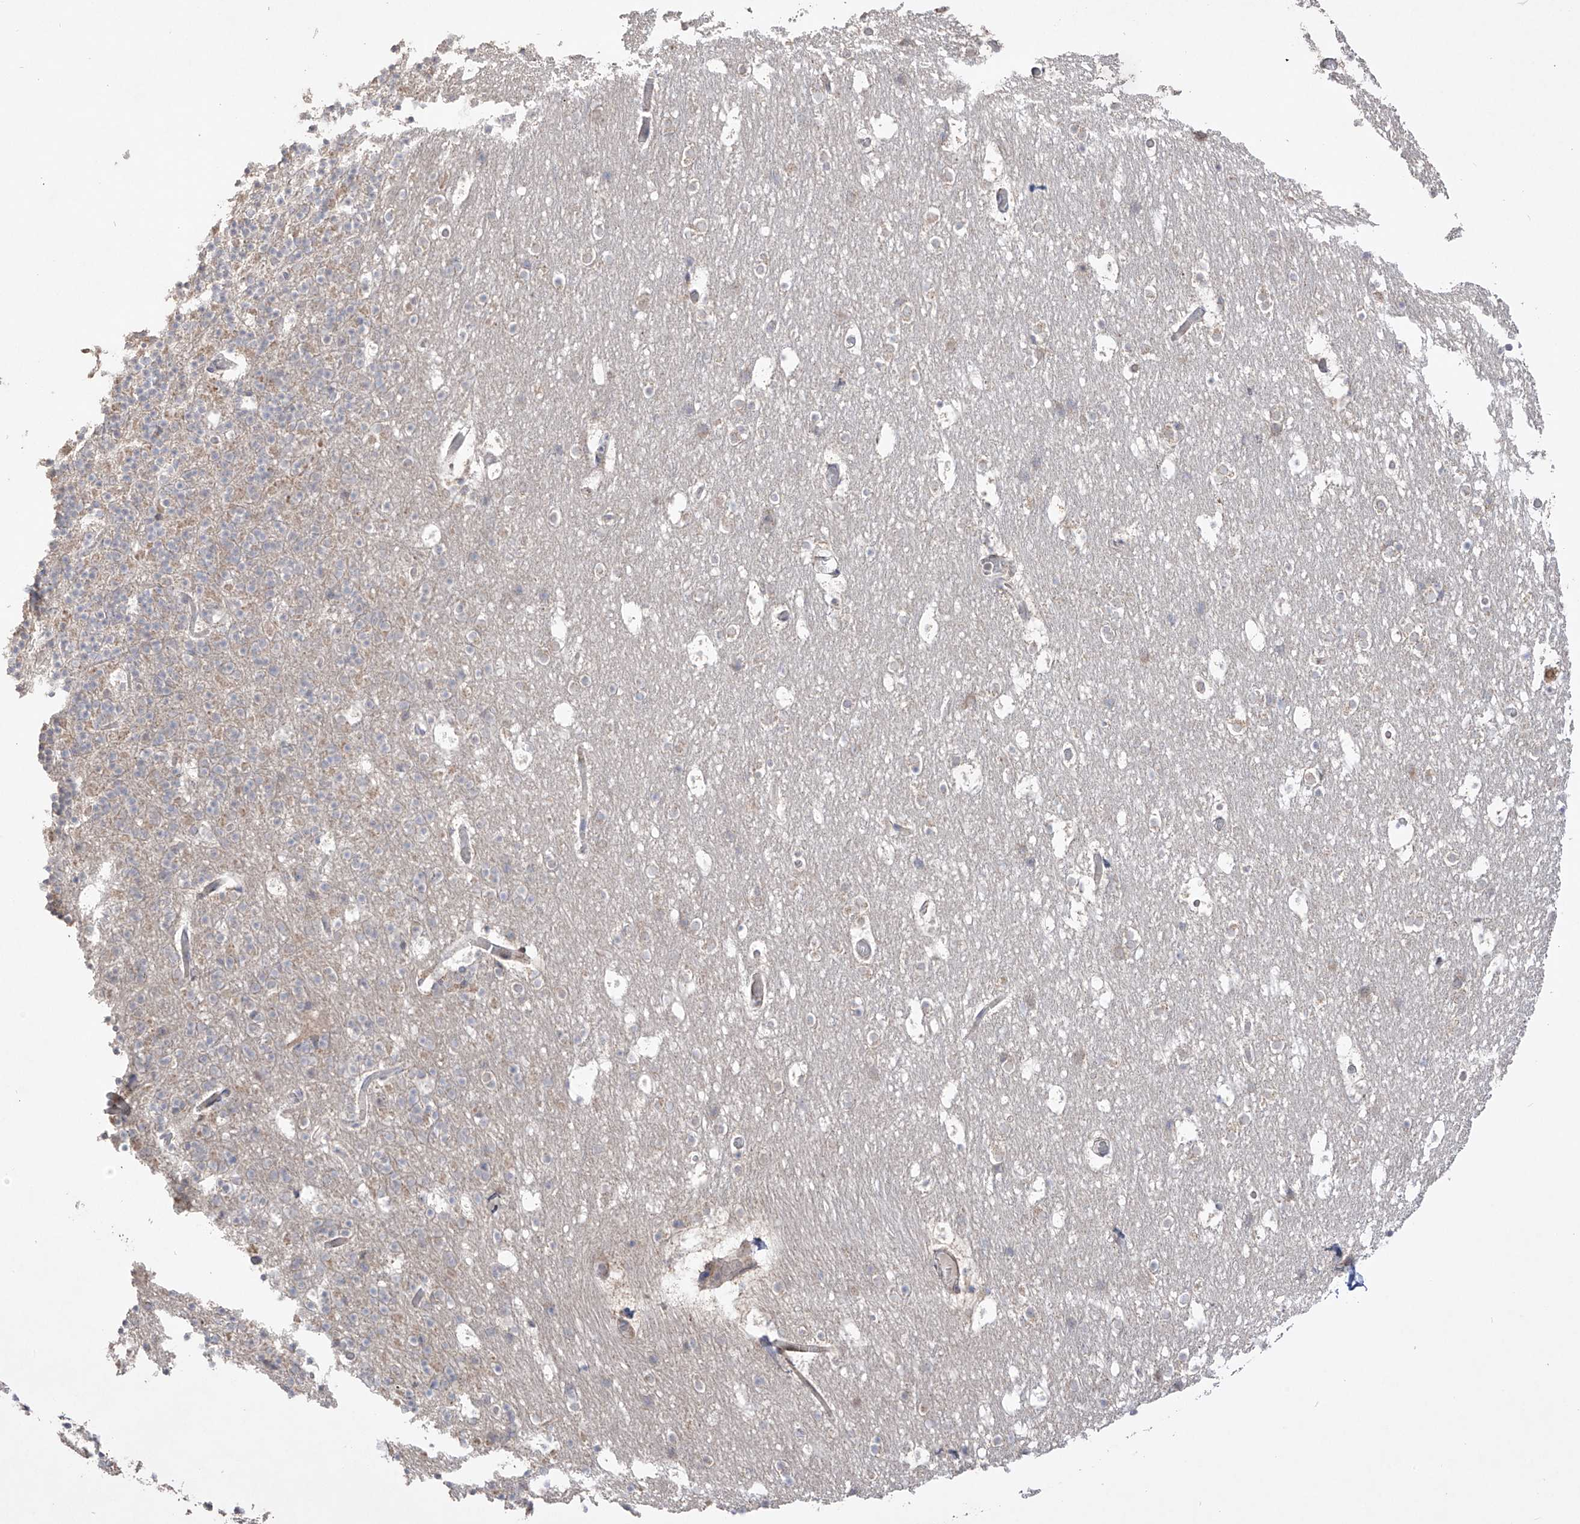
{"staining": {"intensity": "negative", "quantity": "none", "location": "none"}, "tissue": "cerebellum", "cell_type": "Cells in granular layer", "image_type": "normal", "snomed": [{"axis": "morphology", "description": "Normal tissue, NOS"}, {"axis": "topography", "description": "Cerebellum"}], "caption": "An IHC photomicrograph of unremarkable cerebellum is shown. There is no staining in cells in granular layer of cerebellum. The staining was performed using DAB to visualize the protein expression in brown, while the nuclei were stained in blue with hematoxylin (Magnification: 20x).", "gene": "YKT6", "patient": {"sex": "male", "age": 57}}